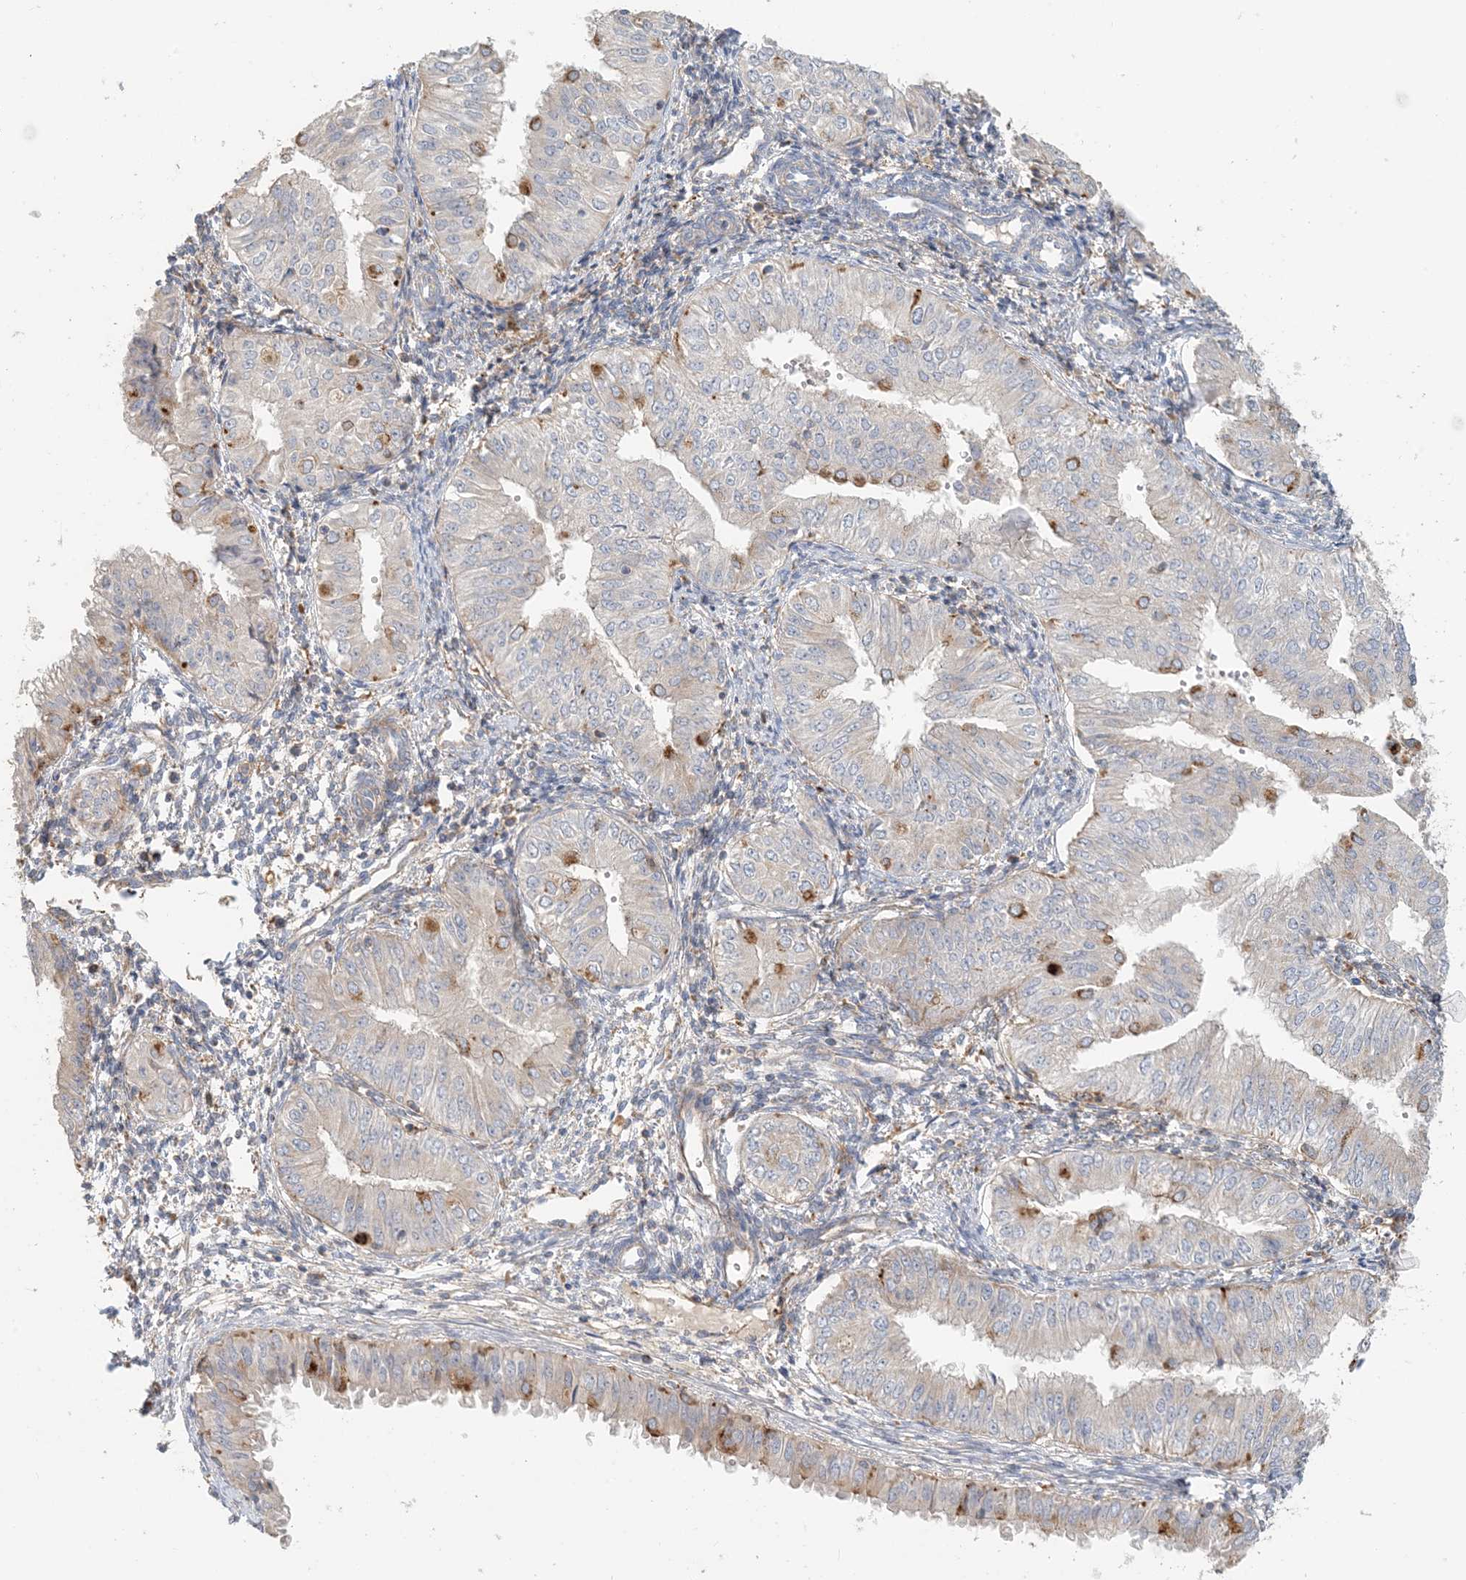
{"staining": {"intensity": "moderate", "quantity": "<25%", "location": "cytoplasmic/membranous"}, "tissue": "endometrial cancer", "cell_type": "Tumor cells", "image_type": "cancer", "snomed": [{"axis": "morphology", "description": "Normal tissue, NOS"}, {"axis": "morphology", "description": "Adenocarcinoma, NOS"}, {"axis": "topography", "description": "Endometrium"}], "caption": "This micrograph shows immunohistochemistry staining of human endometrial cancer (adenocarcinoma), with low moderate cytoplasmic/membranous staining in approximately <25% of tumor cells.", "gene": "SPPL2A", "patient": {"sex": "female", "age": 53}}